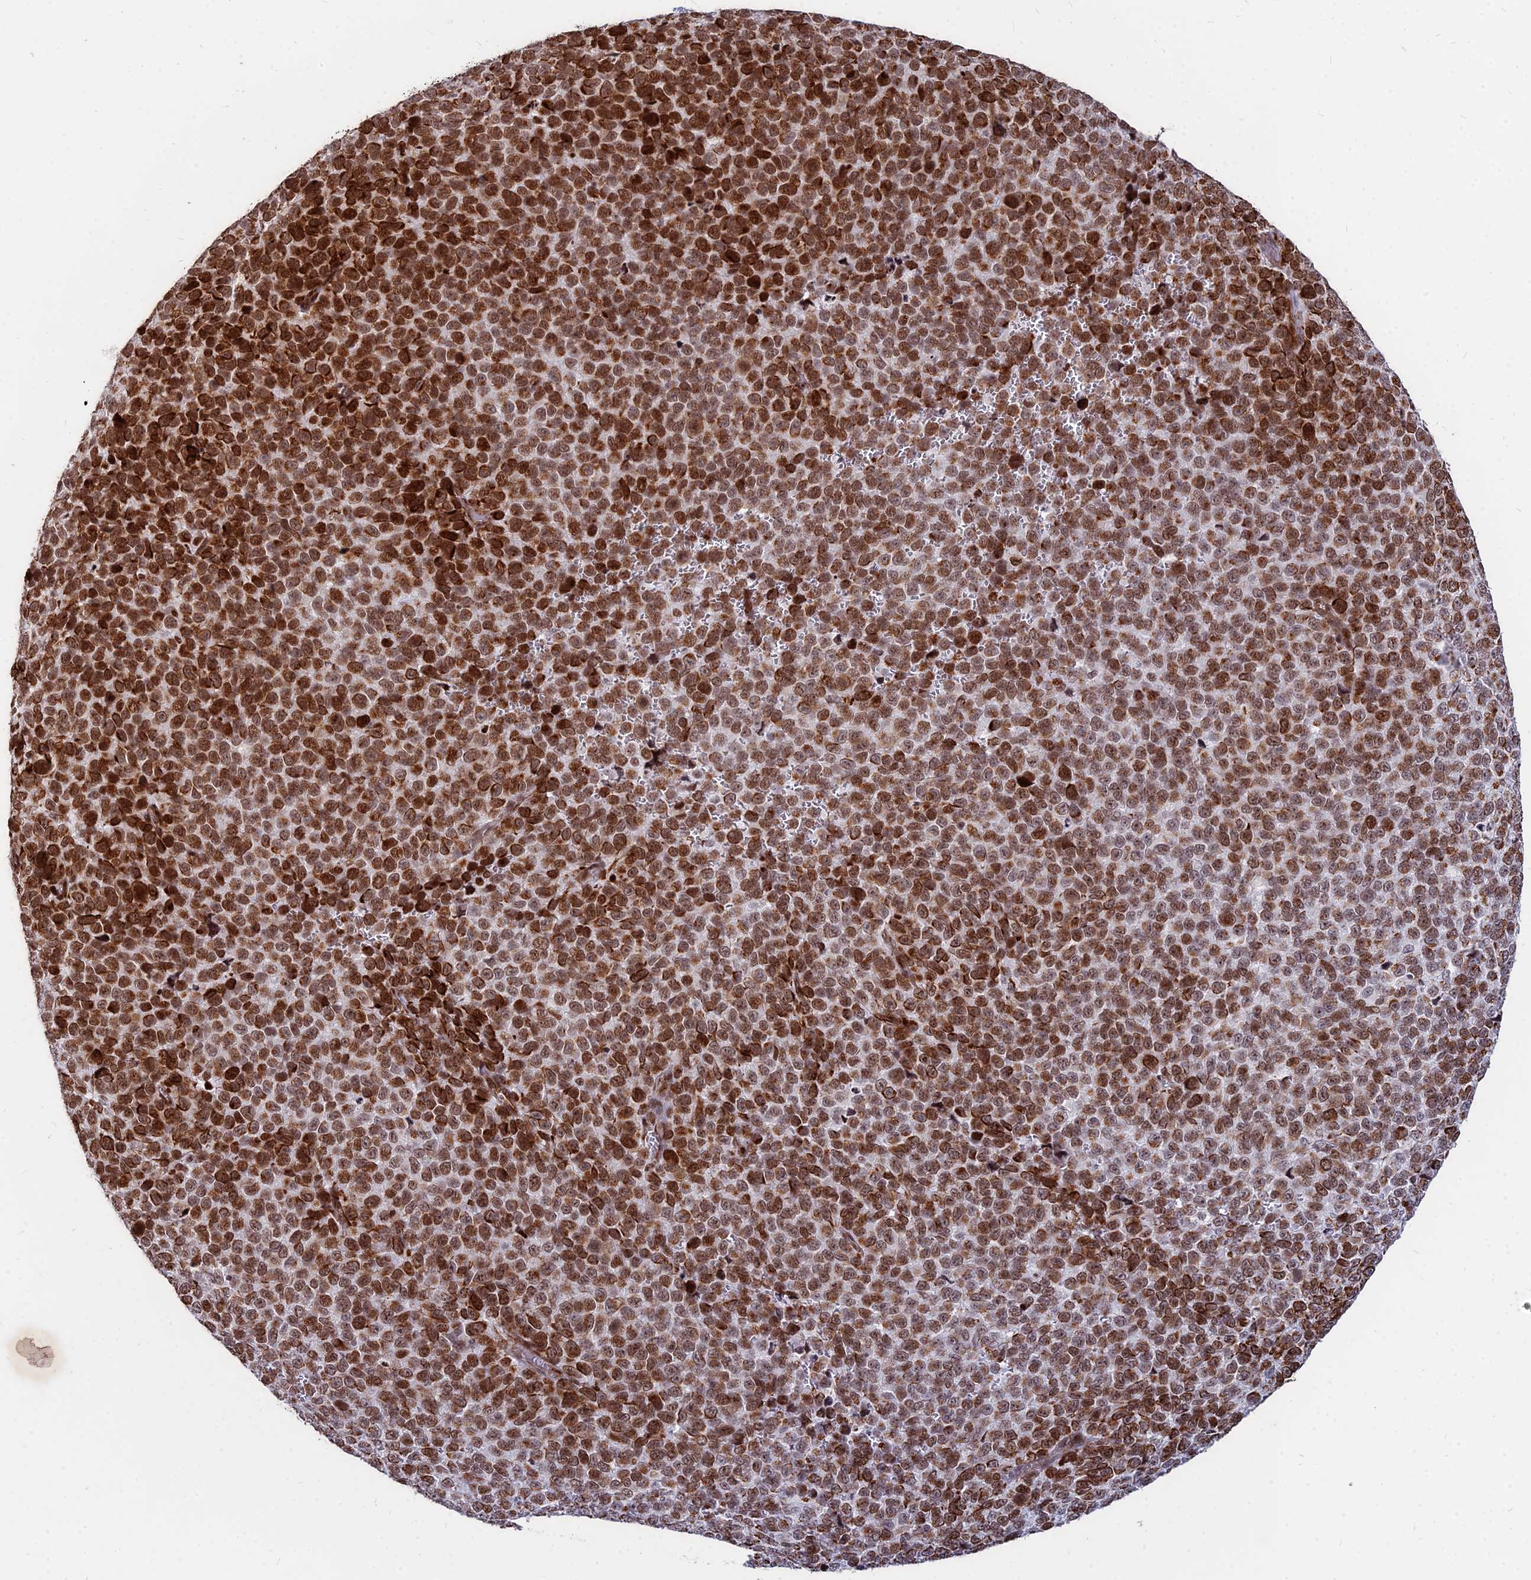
{"staining": {"intensity": "strong", "quantity": ">75%", "location": "nuclear"}, "tissue": "melanoma", "cell_type": "Tumor cells", "image_type": "cancer", "snomed": [{"axis": "morphology", "description": "Malignant melanoma, NOS"}, {"axis": "topography", "description": "Nose, NOS"}], "caption": "There is high levels of strong nuclear positivity in tumor cells of melanoma, as demonstrated by immunohistochemical staining (brown color).", "gene": "NYAP2", "patient": {"sex": "female", "age": 48}}